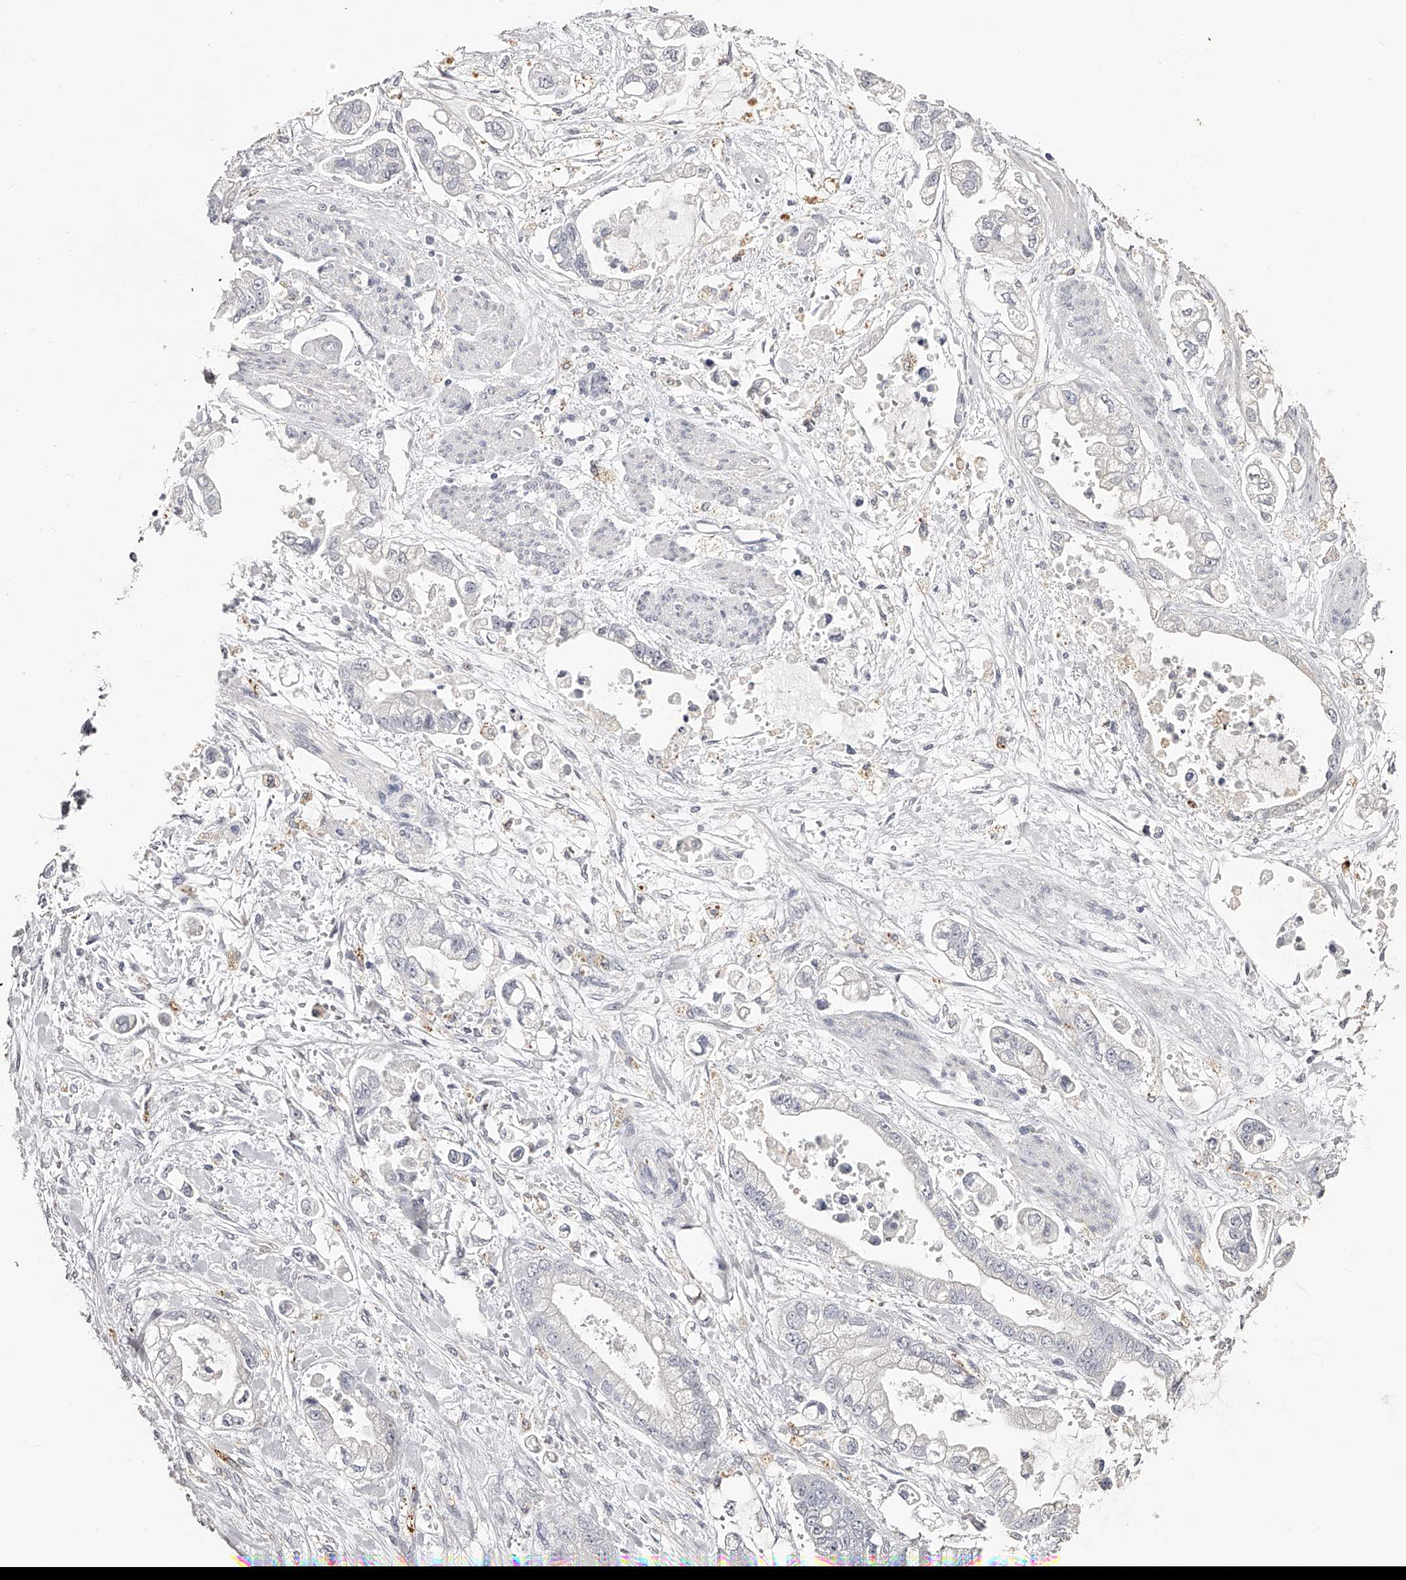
{"staining": {"intensity": "negative", "quantity": "none", "location": "none"}, "tissue": "stomach cancer", "cell_type": "Tumor cells", "image_type": "cancer", "snomed": [{"axis": "morphology", "description": "Adenocarcinoma, NOS"}, {"axis": "topography", "description": "Stomach"}], "caption": "Adenocarcinoma (stomach) was stained to show a protein in brown. There is no significant positivity in tumor cells.", "gene": "SLC35D3", "patient": {"sex": "male", "age": 62}}